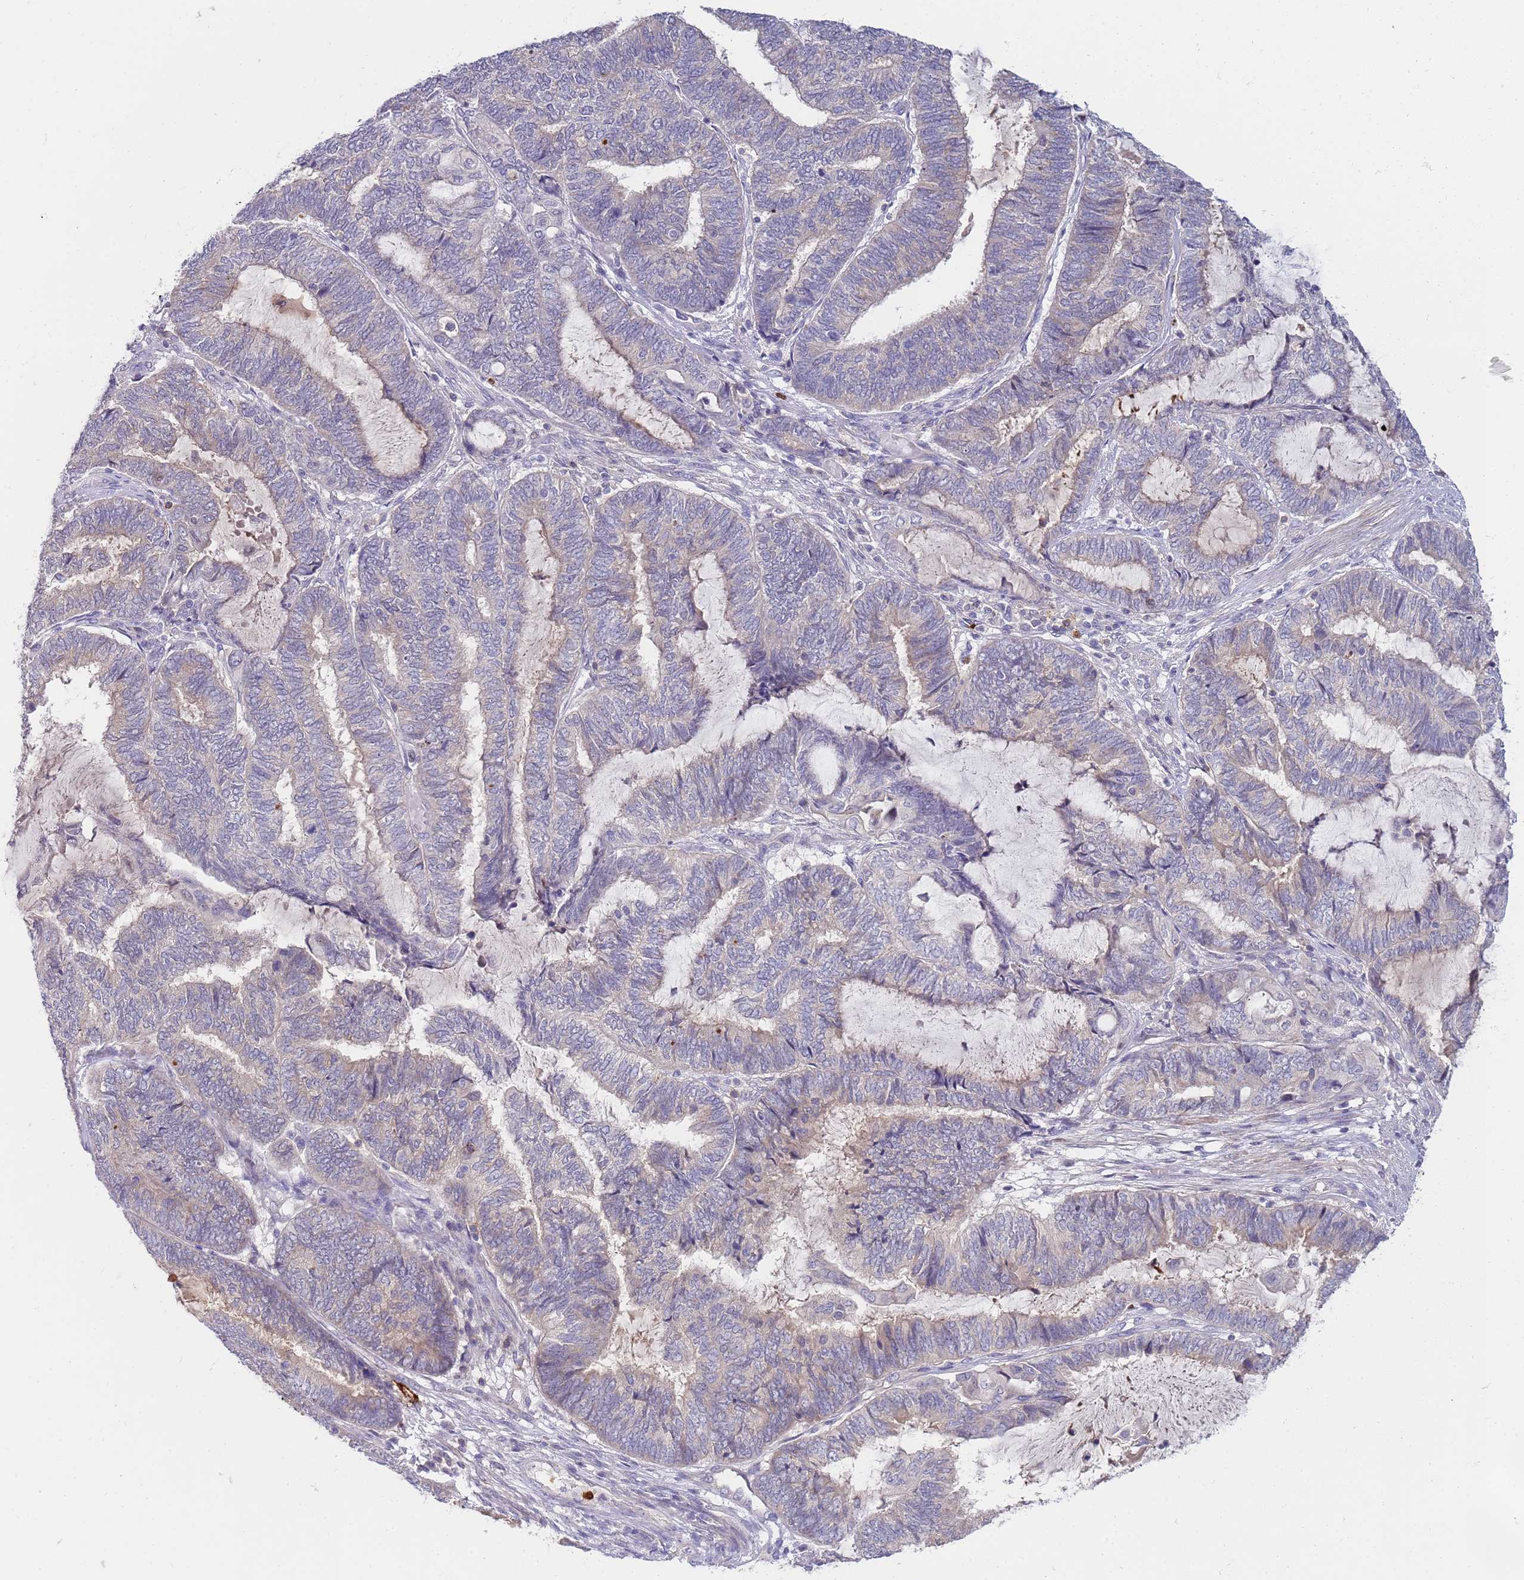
{"staining": {"intensity": "negative", "quantity": "none", "location": "none"}, "tissue": "endometrial cancer", "cell_type": "Tumor cells", "image_type": "cancer", "snomed": [{"axis": "morphology", "description": "Adenocarcinoma, NOS"}, {"axis": "topography", "description": "Uterus"}, {"axis": "topography", "description": "Endometrium"}], "caption": "The image reveals no significant staining in tumor cells of adenocarcinoma (endometrial).", "gene": "STK25", "patient": {"sex": "female", "age": 70}}